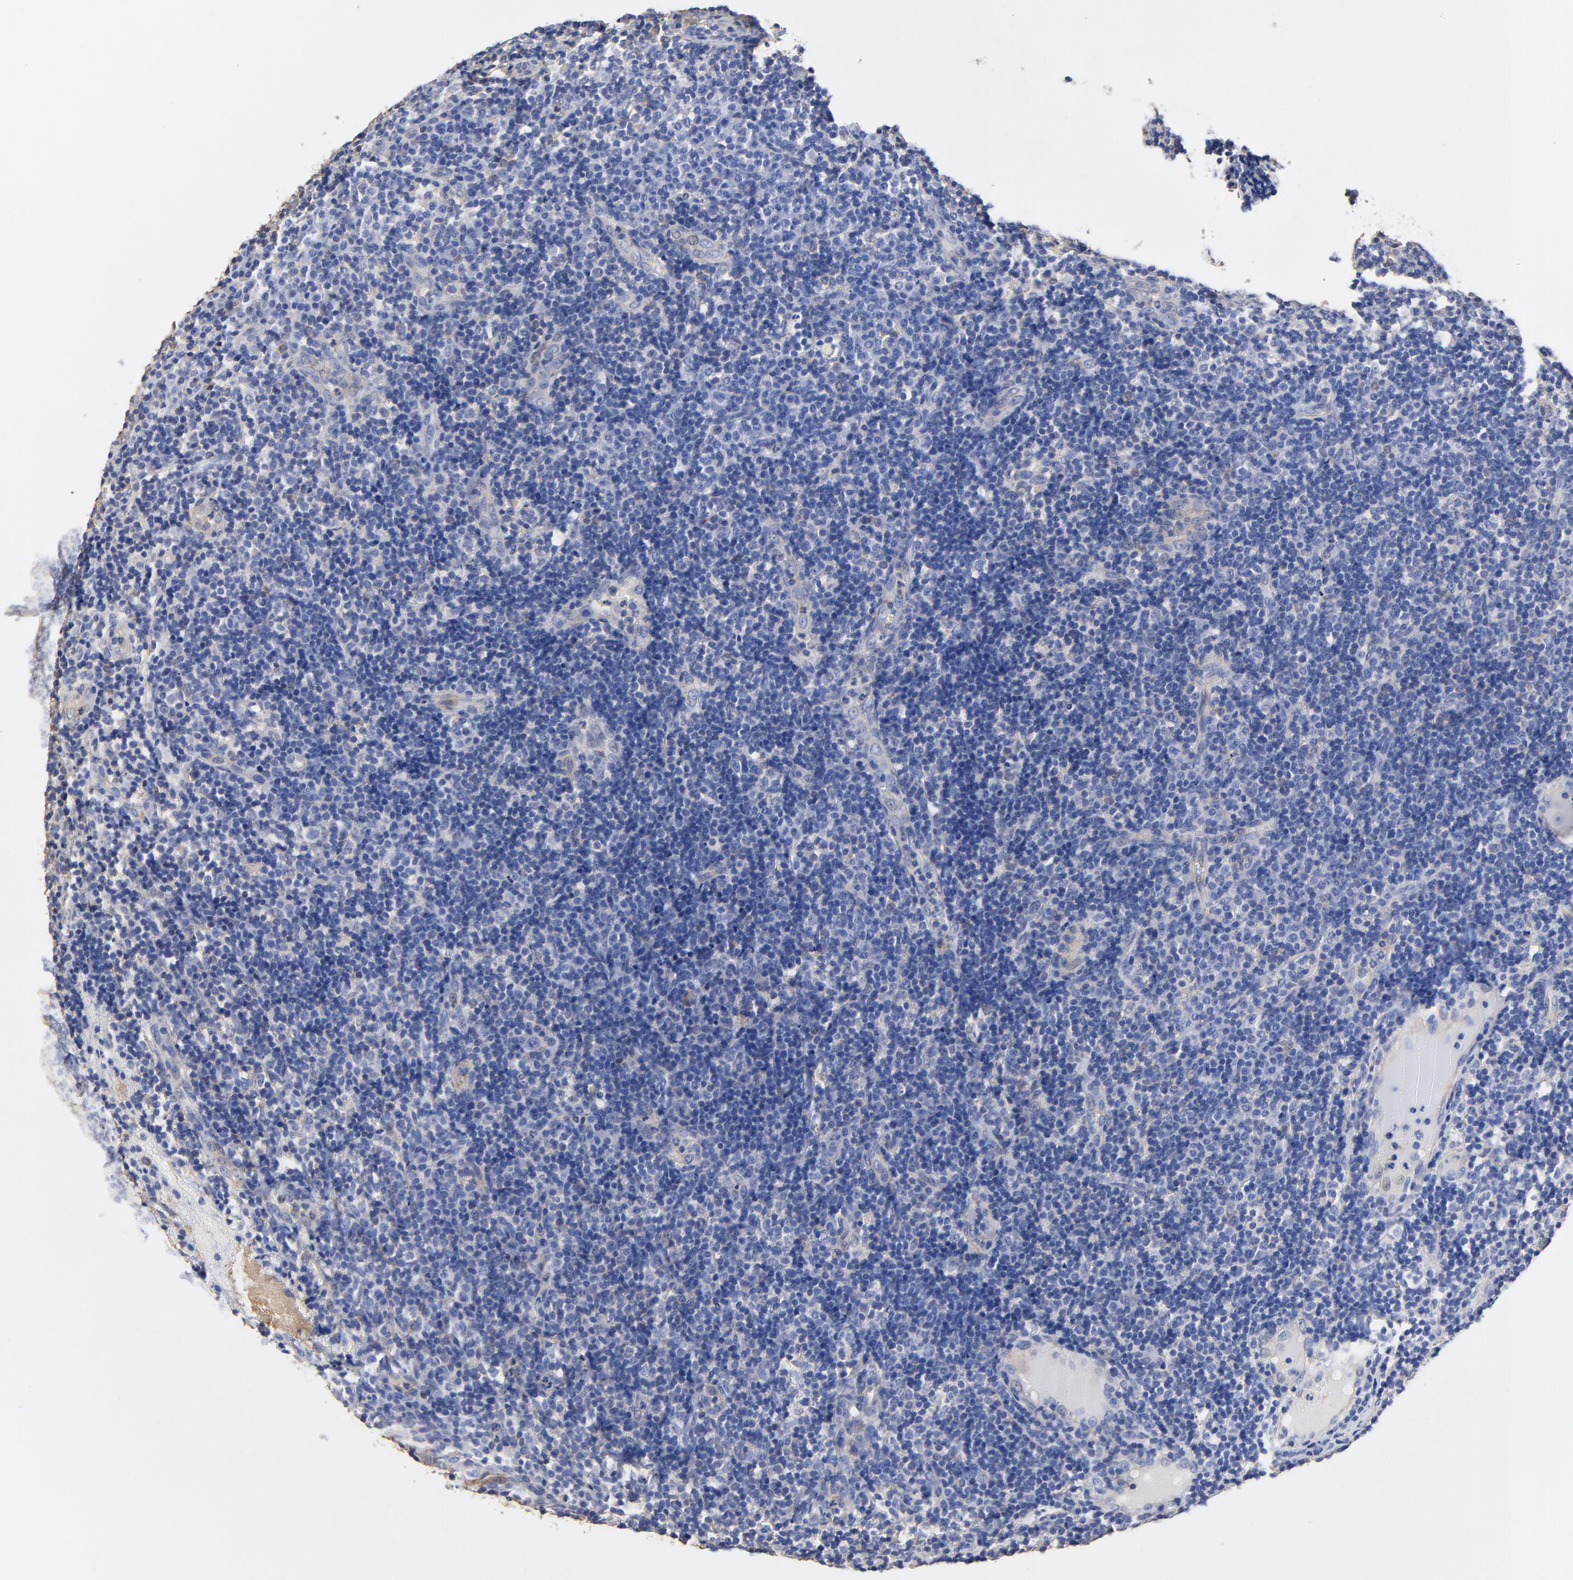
{"staining": {"intensity": "negative", "quantity": "none", "location": "none"}, "tissue": "tonsil", "cell_type": "Germinal center cells", "image_type": "normal", "snomed": [{"axis": "morphology", "description": "Normal tissue, NOS"}, {"axis": "topography", "description": "Tonsil"}], "caption": "Germinal center cells show no significant staining in normal tonsil. (DAB immunohistochemistry (IHC) with hematoxylin counter stain).", "gene": "TAGLN2", "patient": {"sex": "female", "age": 40}}